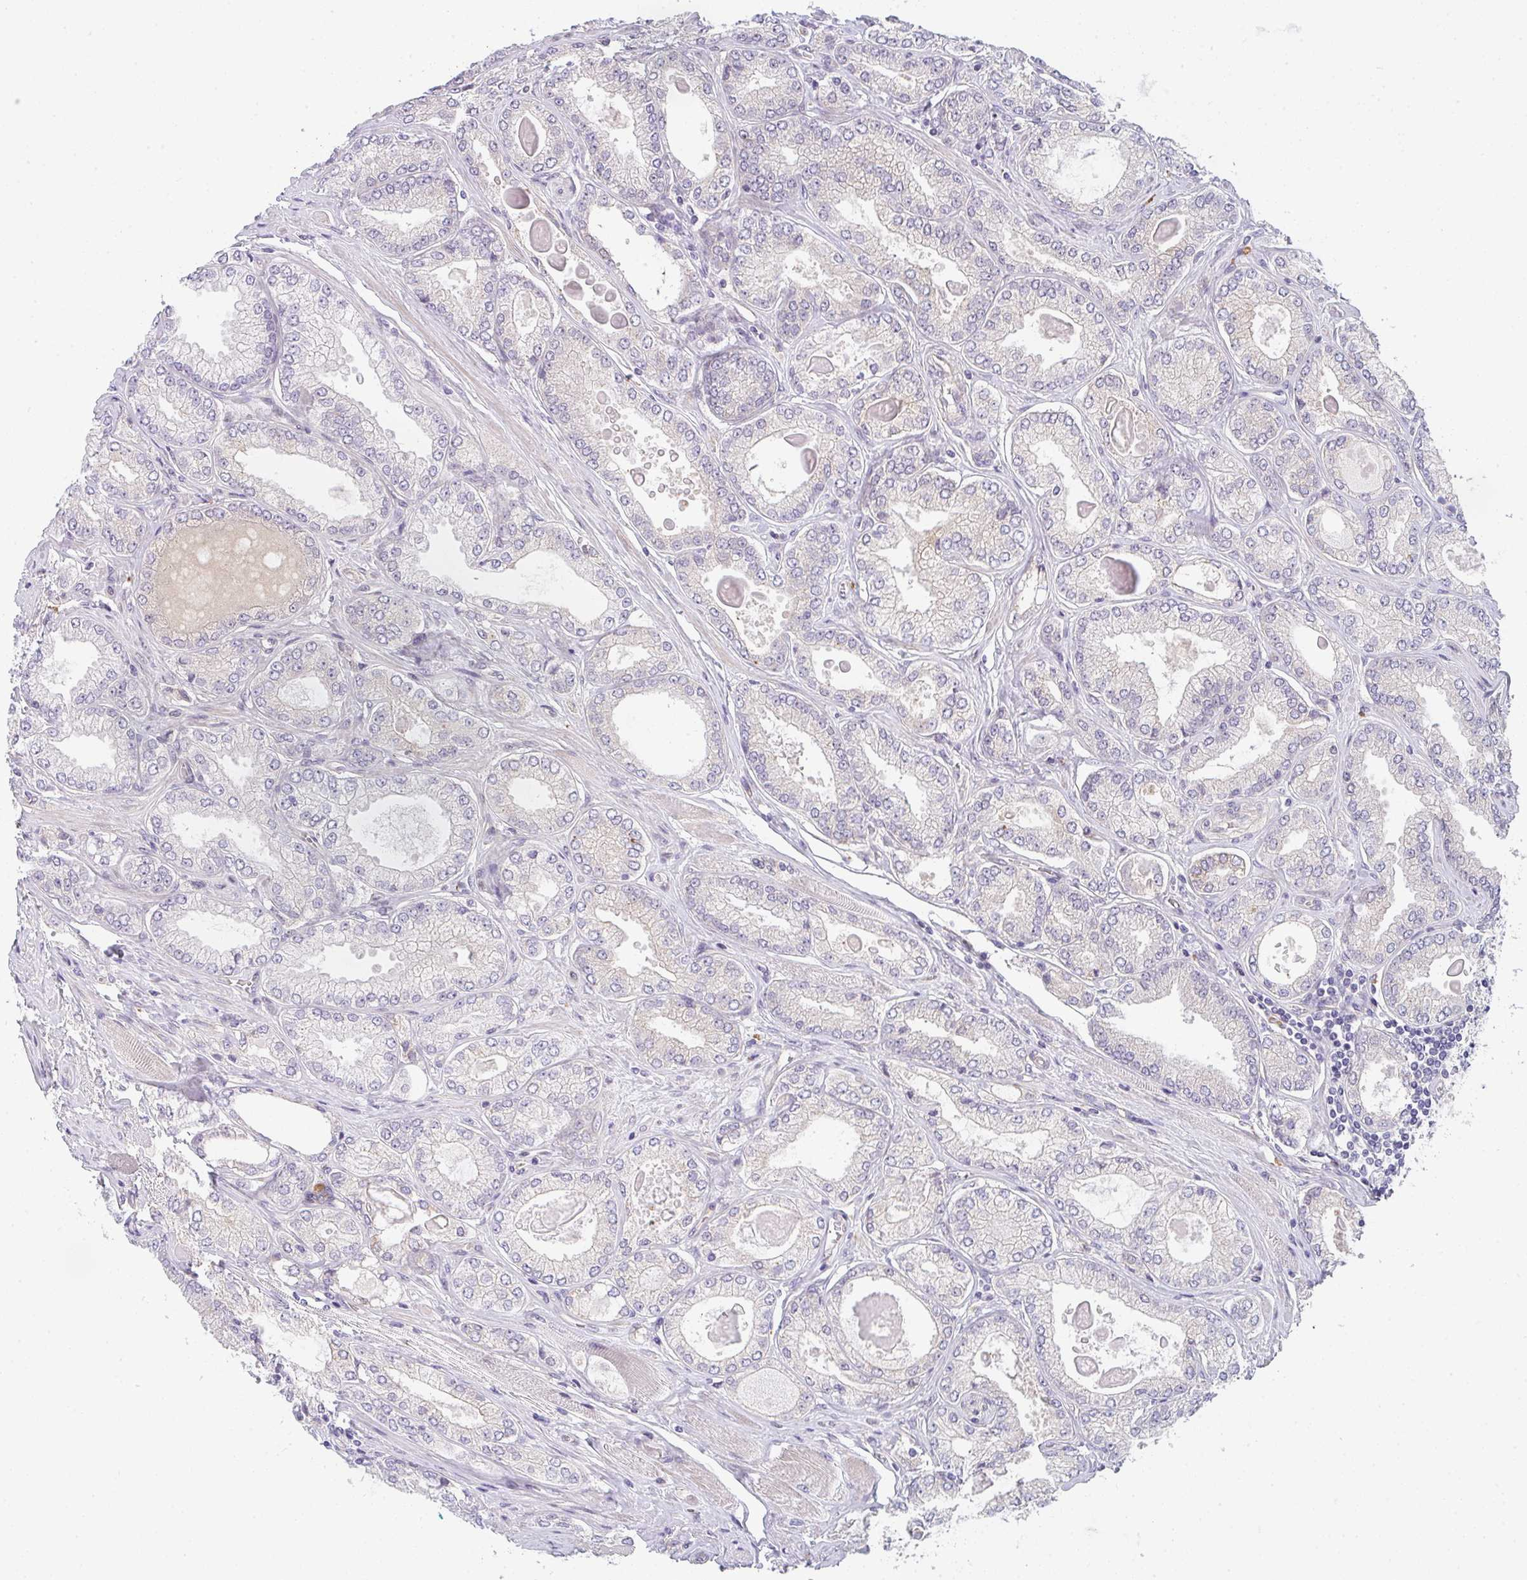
{"staining": {"intensity": "negative", "quantity": "none", "location": "none"}, "tissue": "prostate cancer", "cell_type": "Tumor cells", "image_type": "cancer", "snomed": [{"axis": "morphology", "description": "Adenocarcinoma, High grade"}, {"axis": "topography", "description": "Prostate"}], "caption": "This photomicrograph is of prostate cancer stained with immunohistochemistry to label a protein in brown with the nuclei are counter-stained blue. There is no staining in tumor cells.", "gene": "TNFRSF10A", "patient": {"sex": "male", "age": 68}}